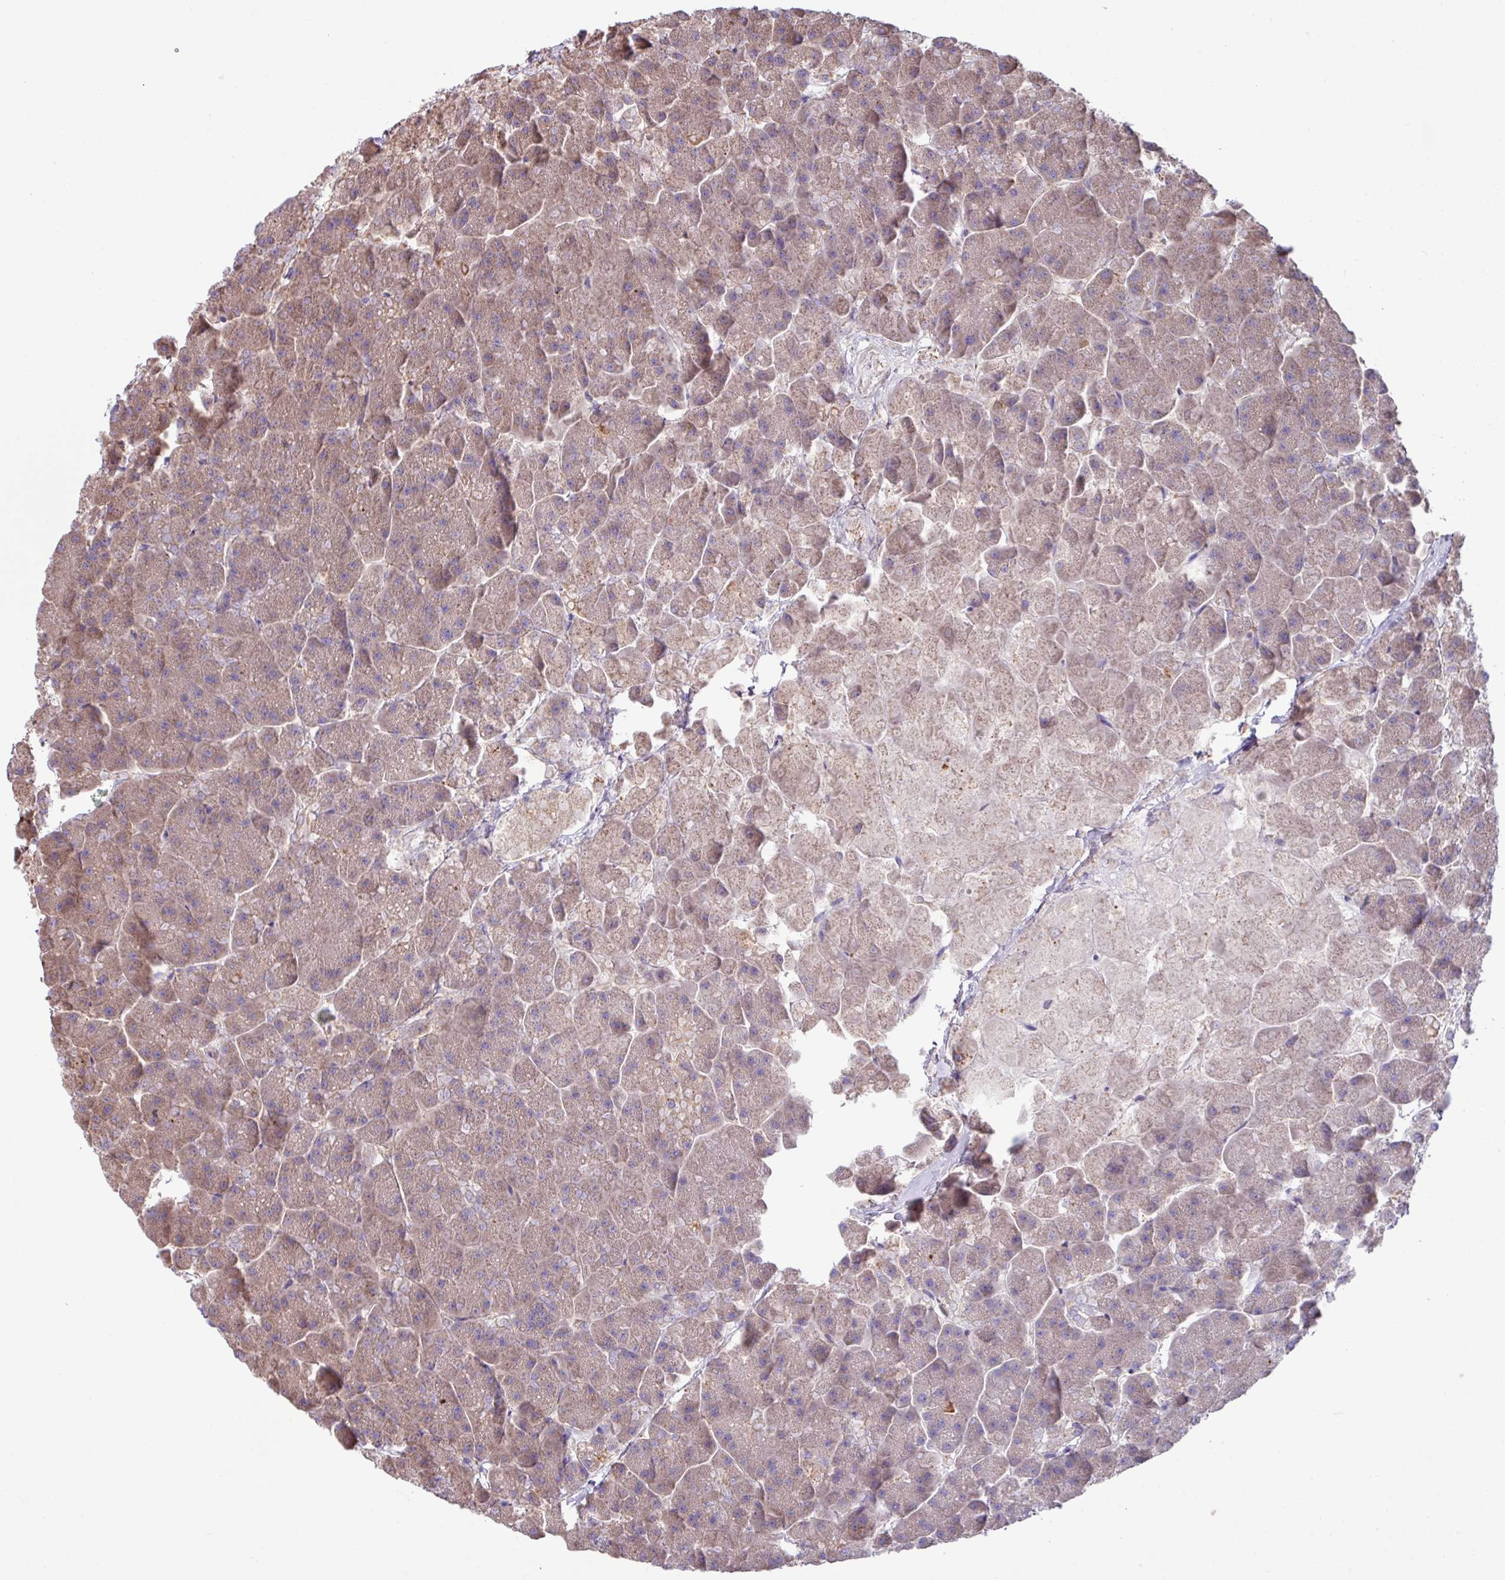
{"staining": {"intensity": "weak", "quantity": ">75%", "location": "cytoplasmic/membranous"}, "tissue": "pancreas", "cell_type": "Exocrine glandular cells", "image_type": "normal", "snomed": [{"axis": "morphology", "description": "Normal tissue, NOS"}, {"axis": "topography", "description": "Pancreas"}, {"axis": "topography", "description": "Peripheral nerve tissue"}], "caption": "Exocrine glandular cells display low levels of weak cytoplasmic/membranous positivity in about >75% of cells in unremarkable pancreas.", "gene": "PPM1J", "patient": {"sex": "male", "age": 54}}